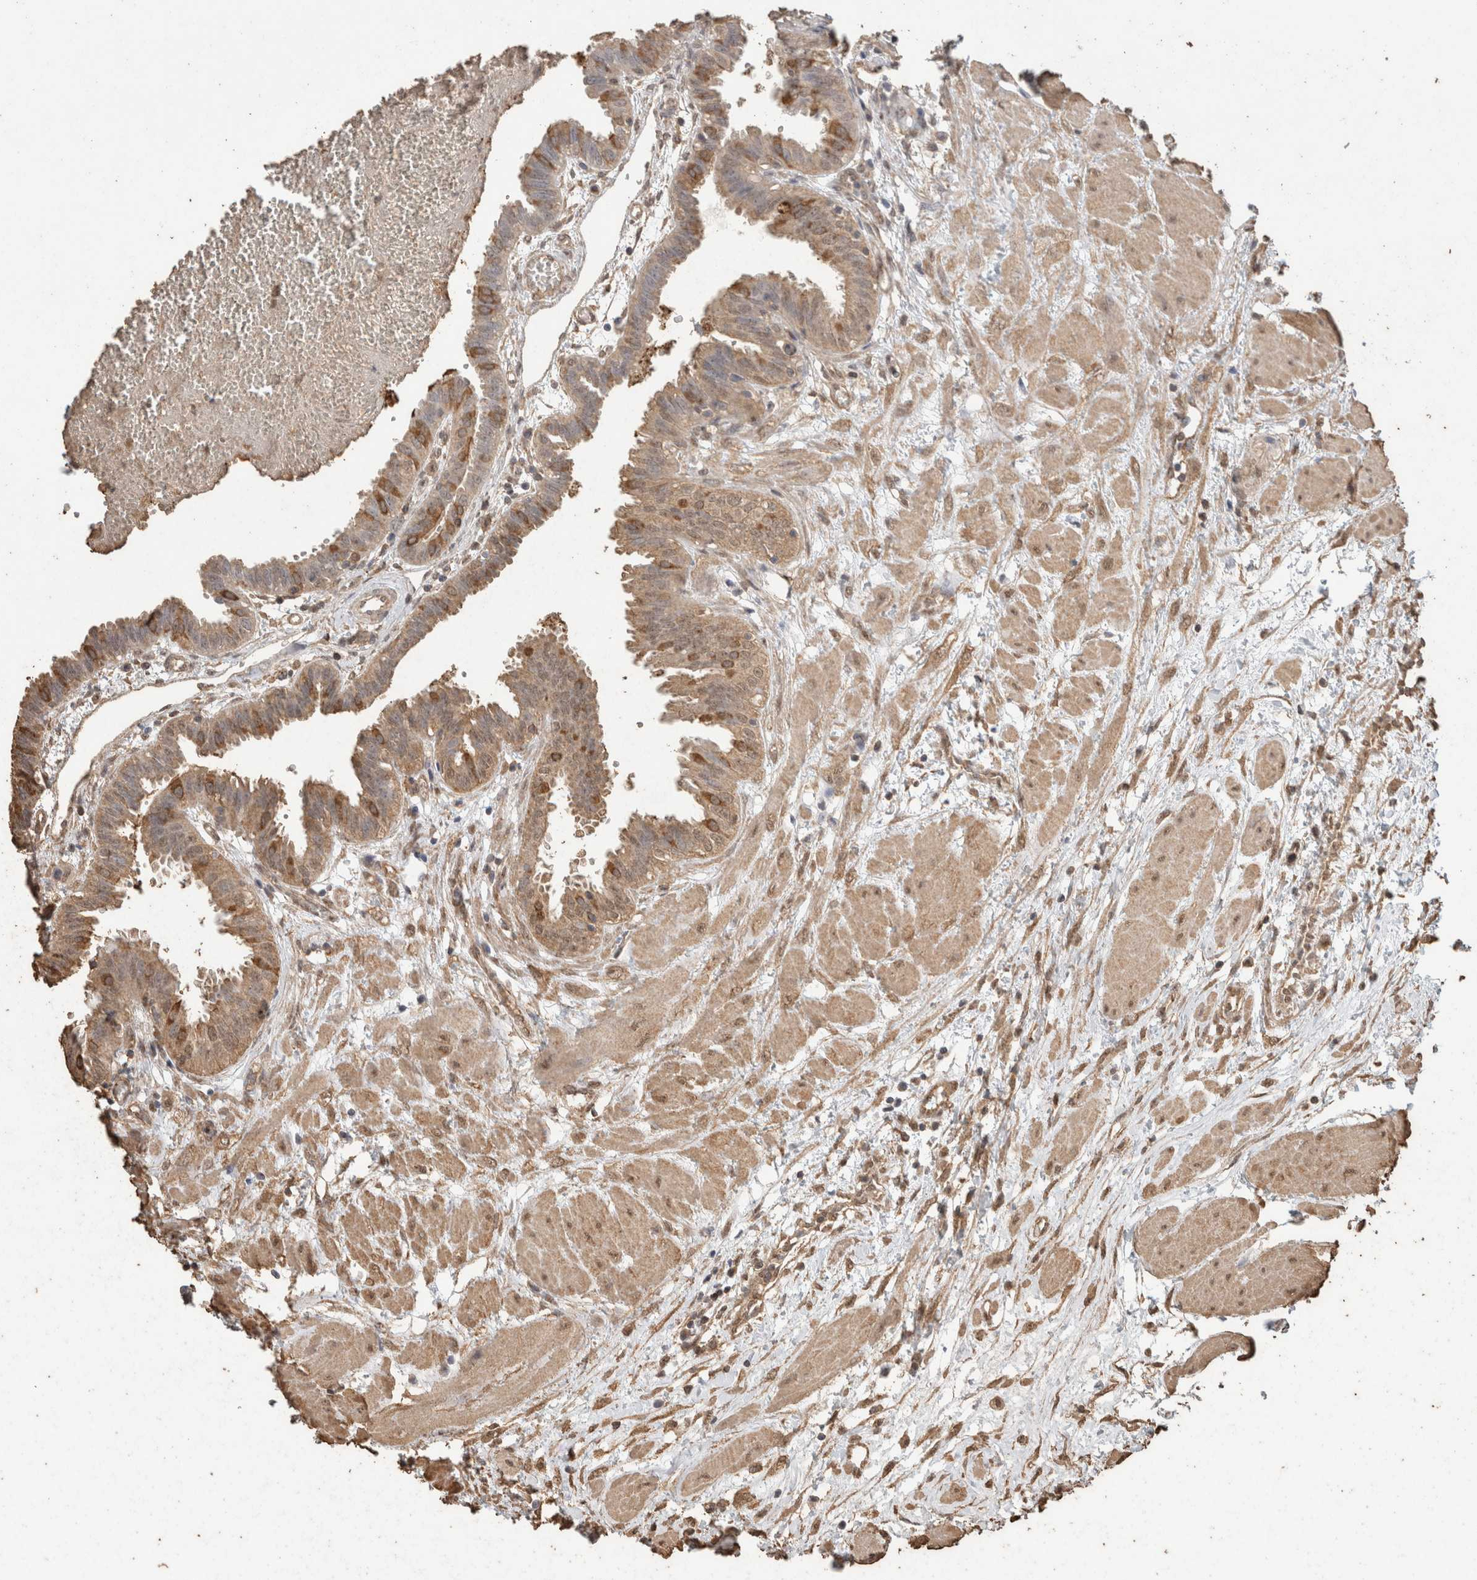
{"staining": {"intensity": "moderate", "quantity": ">75%", "location": "cytoplasmic/membranous"}, "tissue": "fallopian tube", "cell_type": "Glandular cells", "image_type": "normal", "snomed": [{"axis": "morphology", "description": "Normal tissue, NOS"}, {"axis": "topography", "description": "Fallopian tube"}, {"axis": "topography", "description": "Placenta"}], "caption": "The photomicrograph displays staining of benign fallopian tube, revealing moderate cytoplasmic/membranous protein staining (brown color) within glandular cells.", "gene": "CX3CL1", "patient": {"sex": "female", "age": 32}}